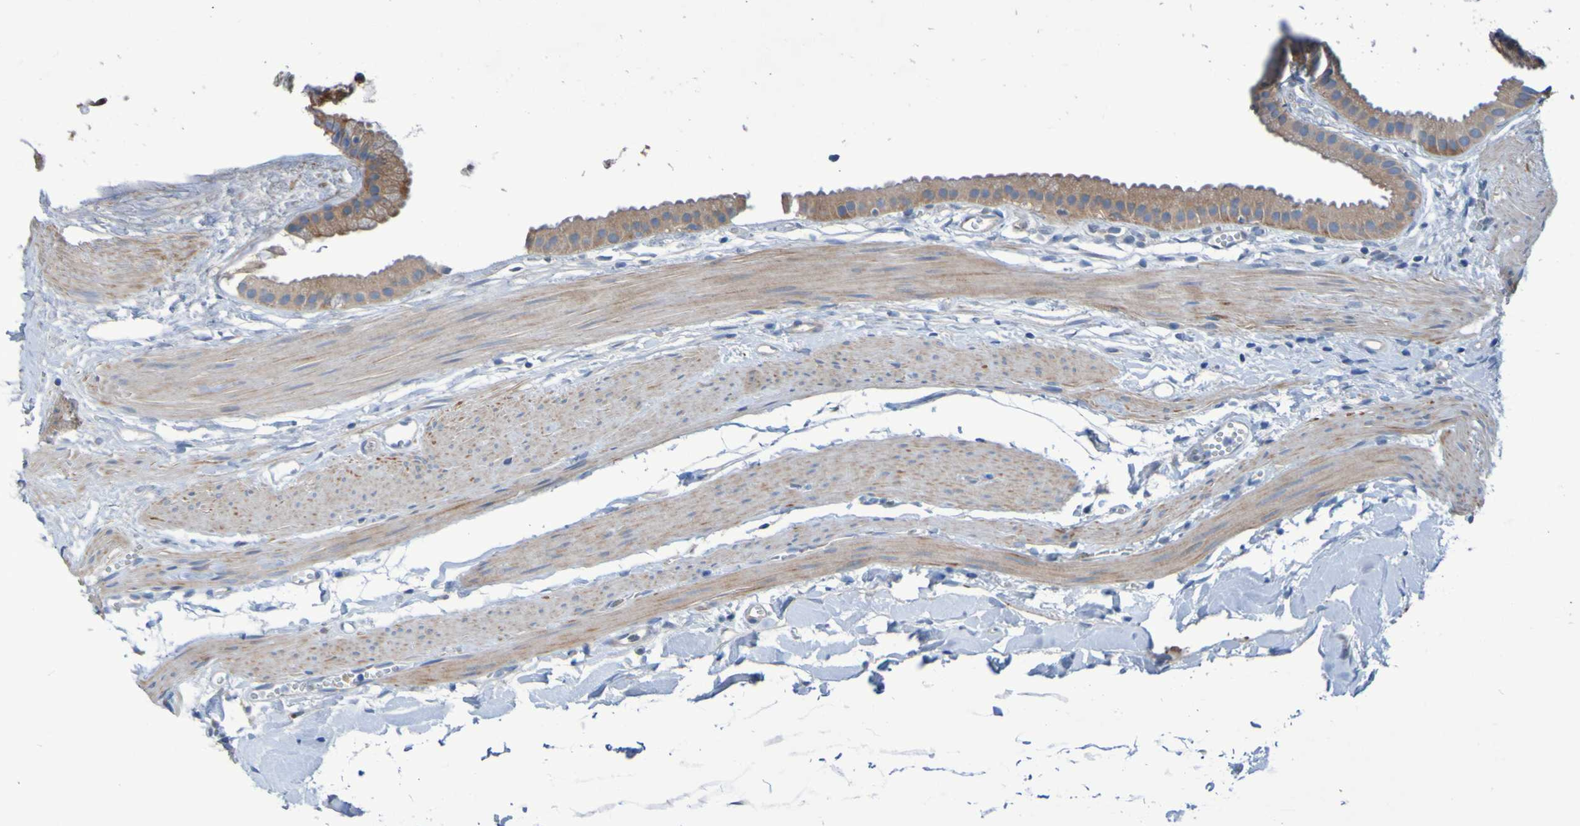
{"staining": {"intensity": "moderate", "quantity": ">75%", "location": "cytoplasmic/membranous"}, "tissue": "gallbladder", "cell_type": "Glandular cells", "image_type": "normal", "snomed": [{"axis": "morphology", "description": "Normal tissue, NOS"}, {"axis": "topography", "description": "Gallbladder"}], "caption": "Normal gallbladder was stained to show a protein in brown. There is medium levels of moderate cytoplasmic/membranous expression in approximately >75% of glandular cells.", "gene": "NPRL3", "patient": {"sex": "female", "age": 64}}